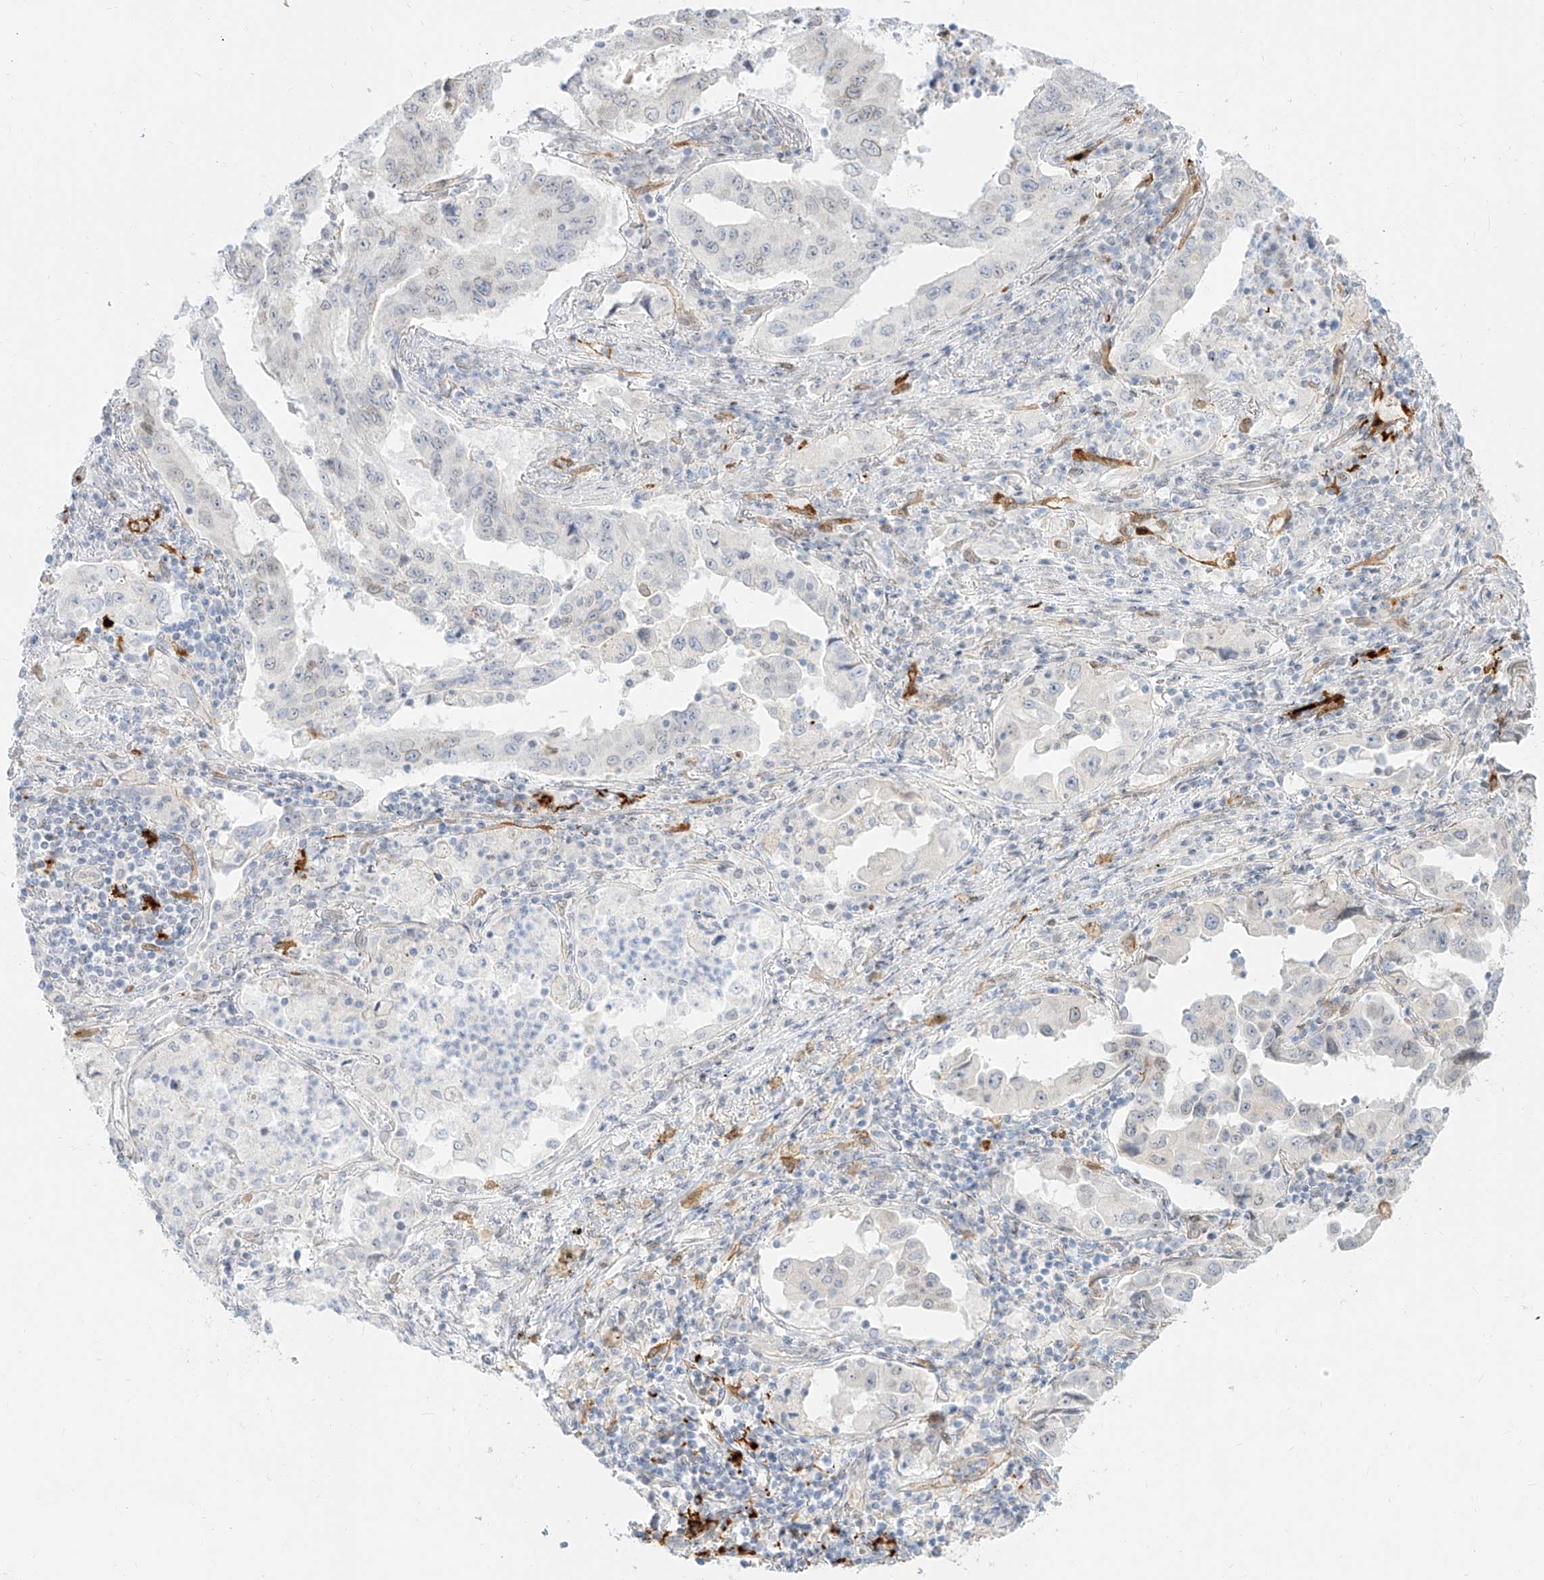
{"staining": {"intensity": "weak", "quantity": "<25%", "location": "cytoplasmic/membranous,nuclear"}, "tissue": "lung cancer", "cell_type": "Tumor cells", "image_type": "cancer", "snomed": [{"axis": "morphology", "description": "Adenocarcinoma, NOS"}, {"axis": "topography", "description": "Lung"}], "caption": "Immunohistochemistry photomicrograph of adenocarcinoma (lung) stained for a protein (brown), which reveals no staining in tumor cells.", "gene": "NHSL1", "patient": {"sex": "female", "age": 51}}